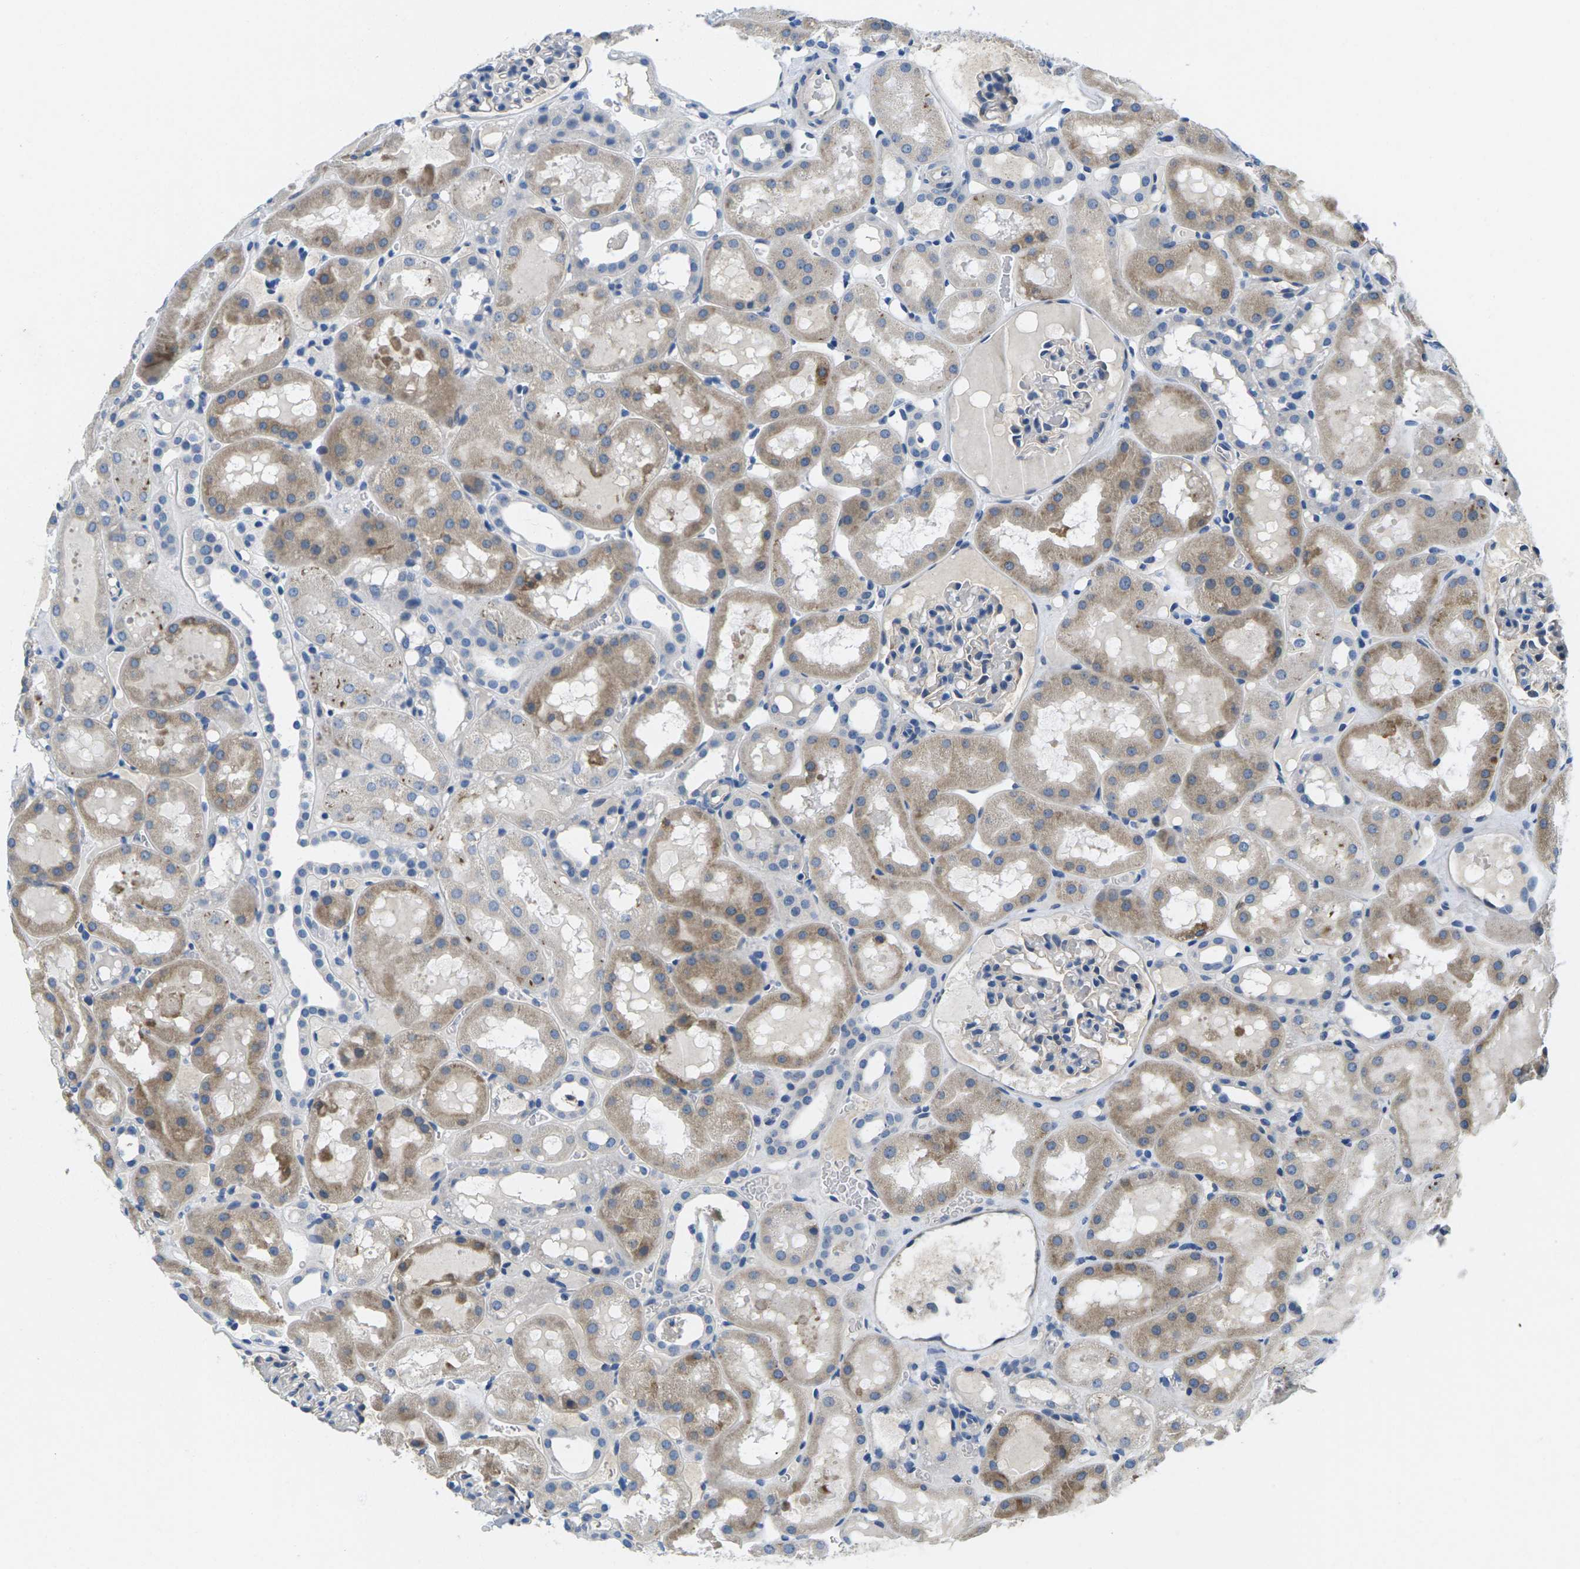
{"staining": {"intensity": "negative", "quantity": "none", "location": "none"}, "tissue": "kidney", "cell_type": "Cells in glomeruli", "image_type": "normal", "snomed": [{"axis": "morphology", "description": "Normal tissue, NOS"}, {"axis": "topography", "description": "Kidney"}, {"axis": "topography", "description": "Urinary bladder"}], "caption": "Protein analysis of benign kidney demonstrates no significant positivity in cells in glomeruli. (Stains: DAB IHC with hematoxylin counter stain, Microscopy: brightfield microscopy at high magnification).", "gene": "TSPAN2", "patient": {"sex": "male", "age": 16}}